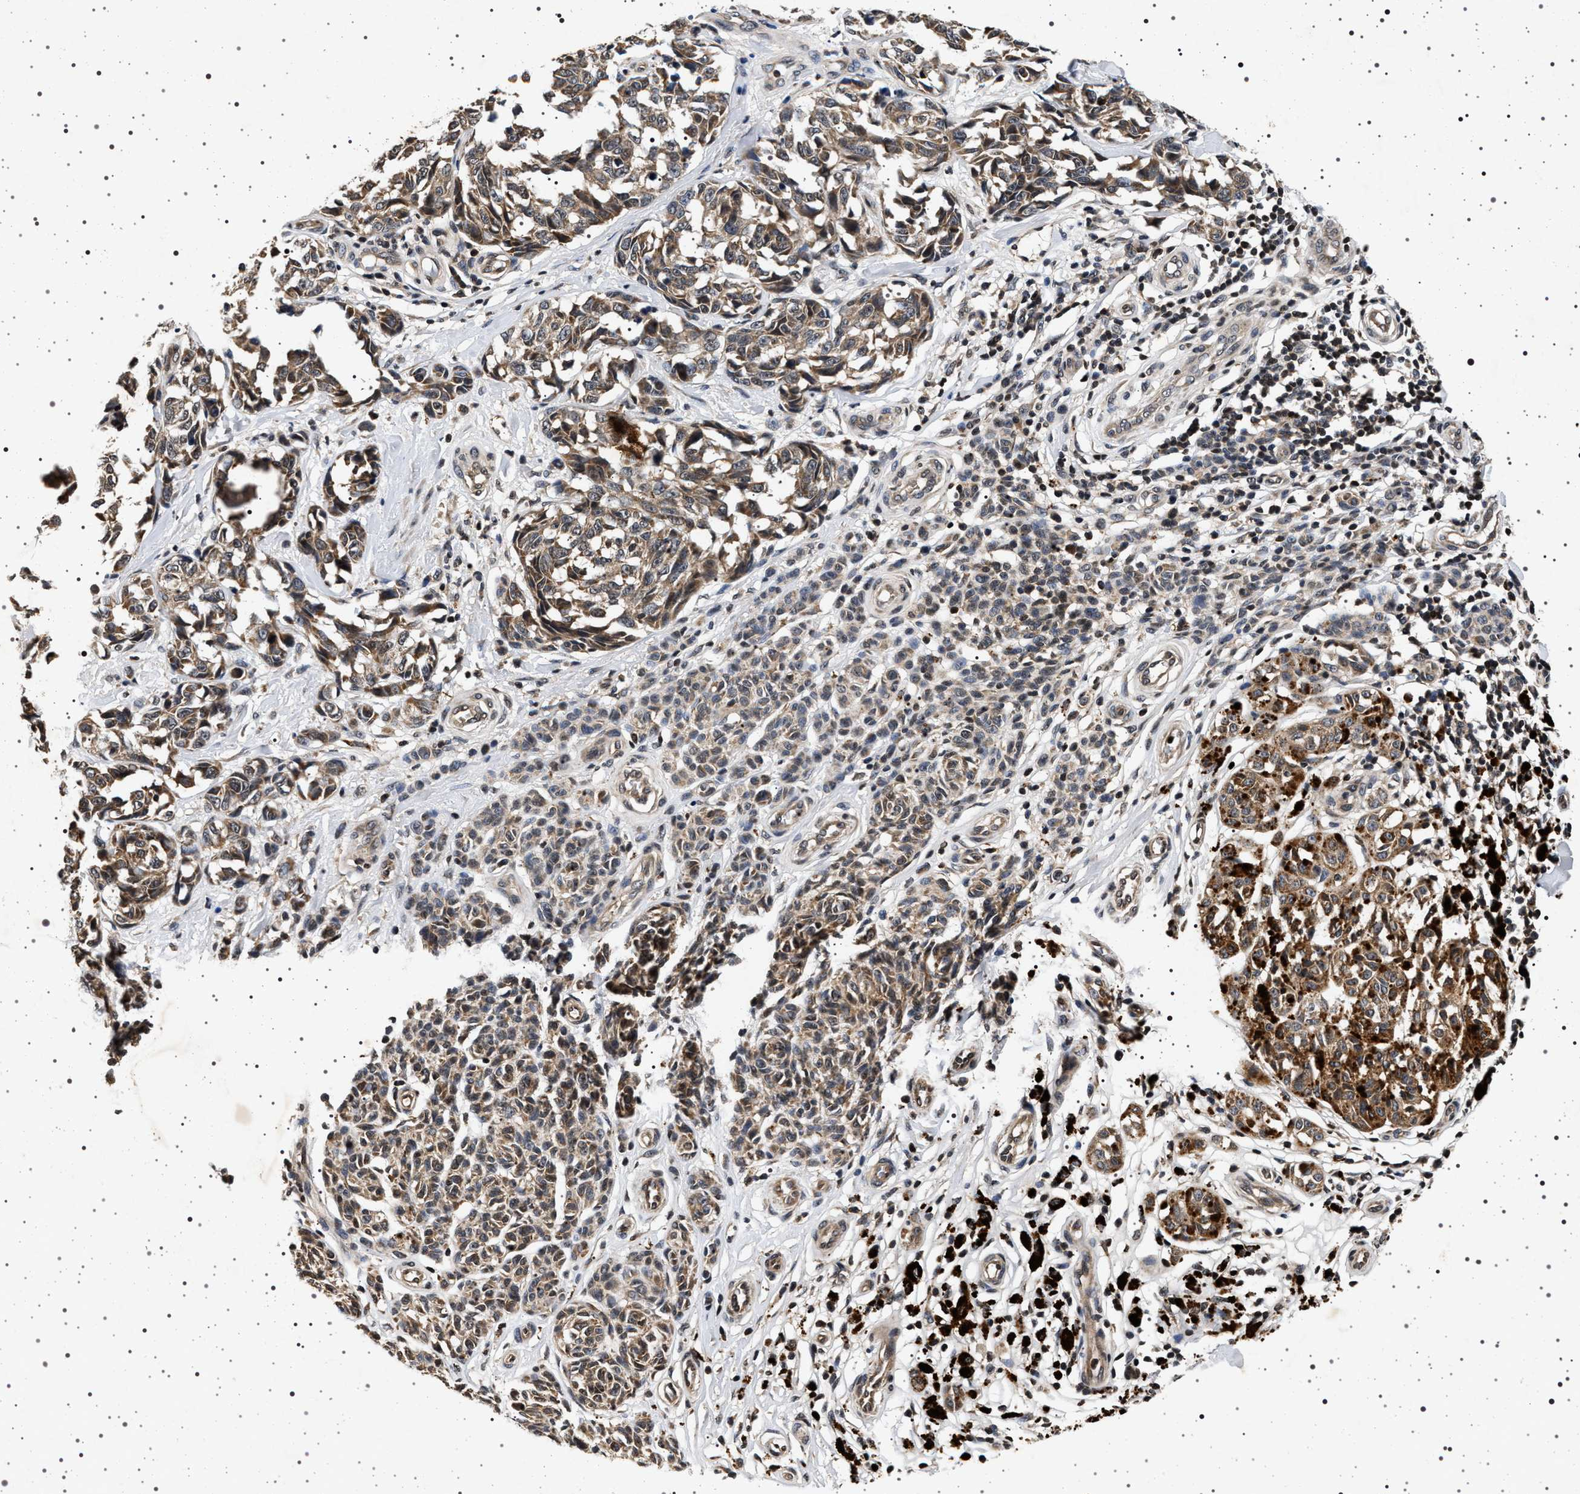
{"staining": {"intensity": "moderate", "quantity": ">75%", "location": "cytoplasmic/membranous"}, "tissue": "melanoma", "cell_type": "Tumor cells", "image_type": "cancer", "snomed": [{"axis": "morphology", "description": "Malignant melanoma, NOS"}, {"axis": "topography", "description": "Skin"}], "caption": "This micrograph shows immunohistochemistry (IHC) staining of human melanoma, with medium moderate cytoplasmic/membranous staining in approximately >75% of tumor cells.", "gene": "CDKN1B", "patient": {"sex": "female", "age": 64}}